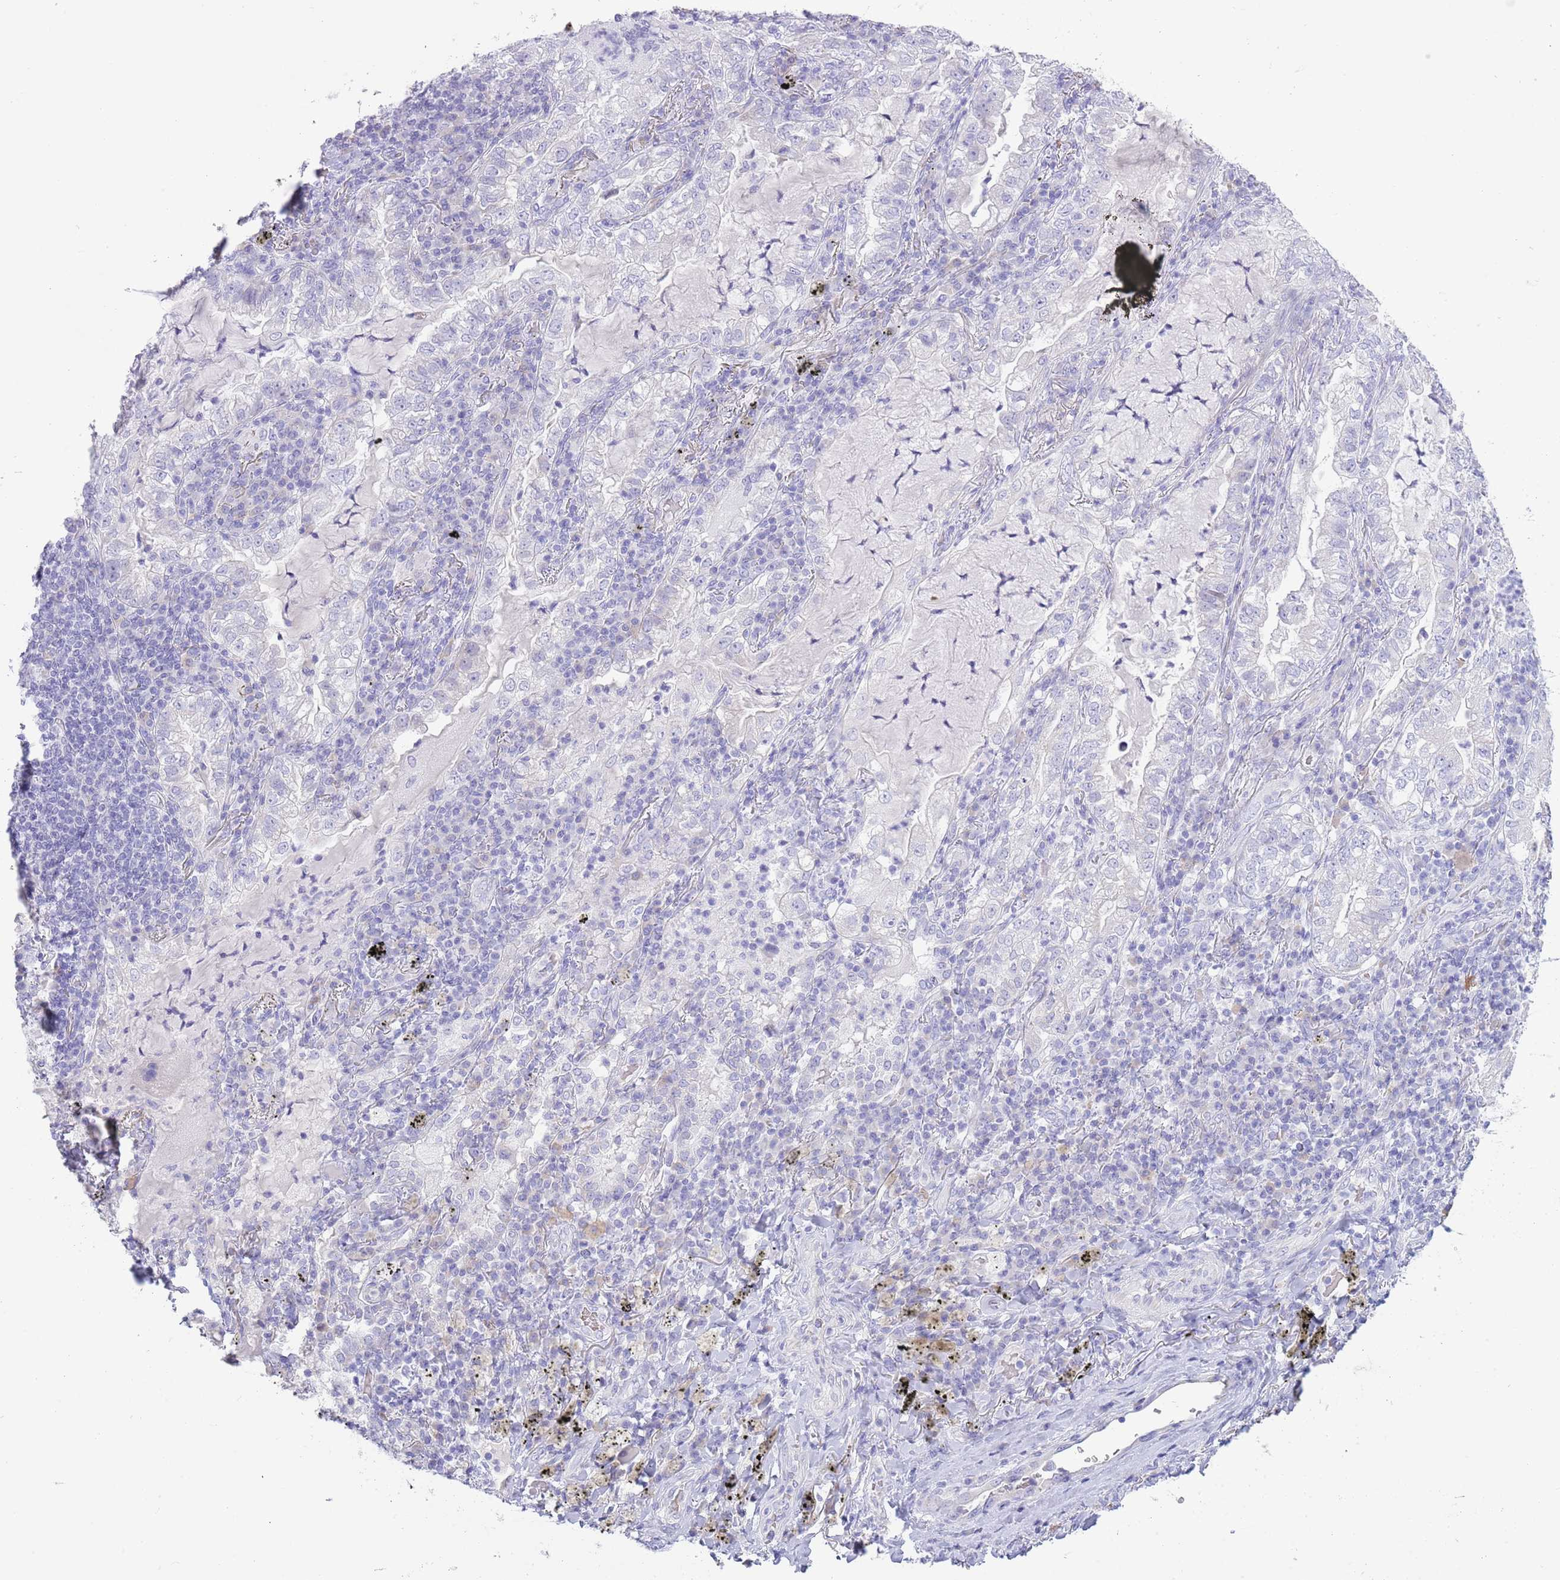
{"staining": {"intensity": "negative", "quantity": "none", "location": "none"}, "tissue": "lung cancer", "cell_type": "Tumor cells", "image_type": "cancer", "snomed": [{"axis": "morphology", "description": "Adenocarcinoma, NOS"}, {"axis": "topography", "description": "Lung"}], "caption": "Adenocarcinoma (lung) stained for a protein using immunohistochemistry (IHC) displays no positivity tumor cells.", "gene": "ACR", "patient": {"sex": "female", "age": 73}}